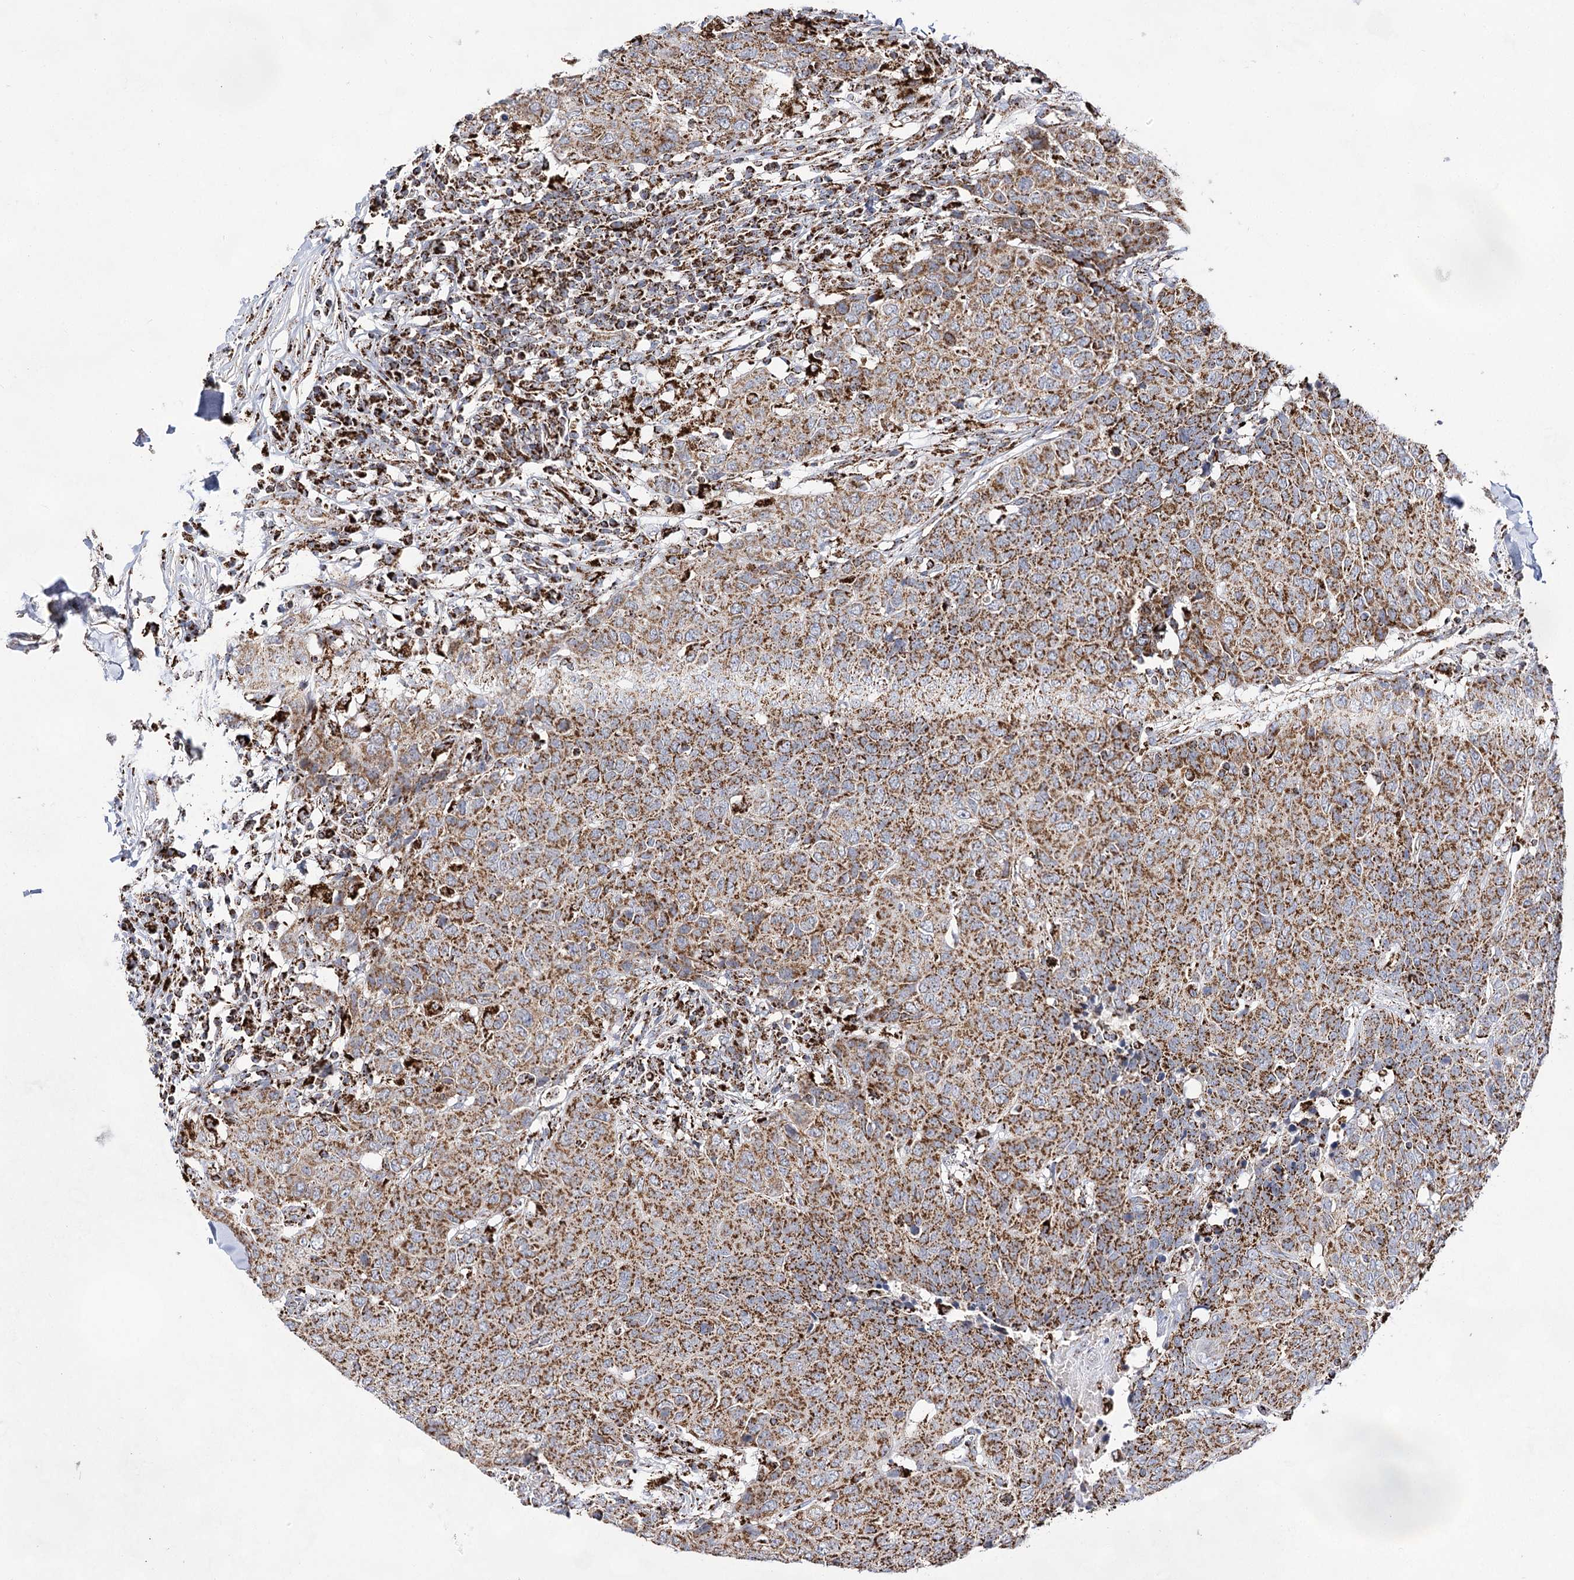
{"staining": {"intensity": "strong", "quantity": ">75%", "location": "cytoplasmic/membranous"}, "tissue": "head and neck cancer", "cell_type": "Tumor cells", "image_type": "cancer", "snomed": [{"axis": "morphology", "description": "Squamous cell carcinoma, NOS"}, {"axis": "topography", "description": "Head-Neck"}], "caption": "About >75% of tumor cells in human squamous cell carcinoma (head and neck) display strong cytoplasmic/membranous protein positivity as visualized by brown immunohistochemical staining.", "gene": "NADK2", "patient": {"sex": "male", "age": 66}}